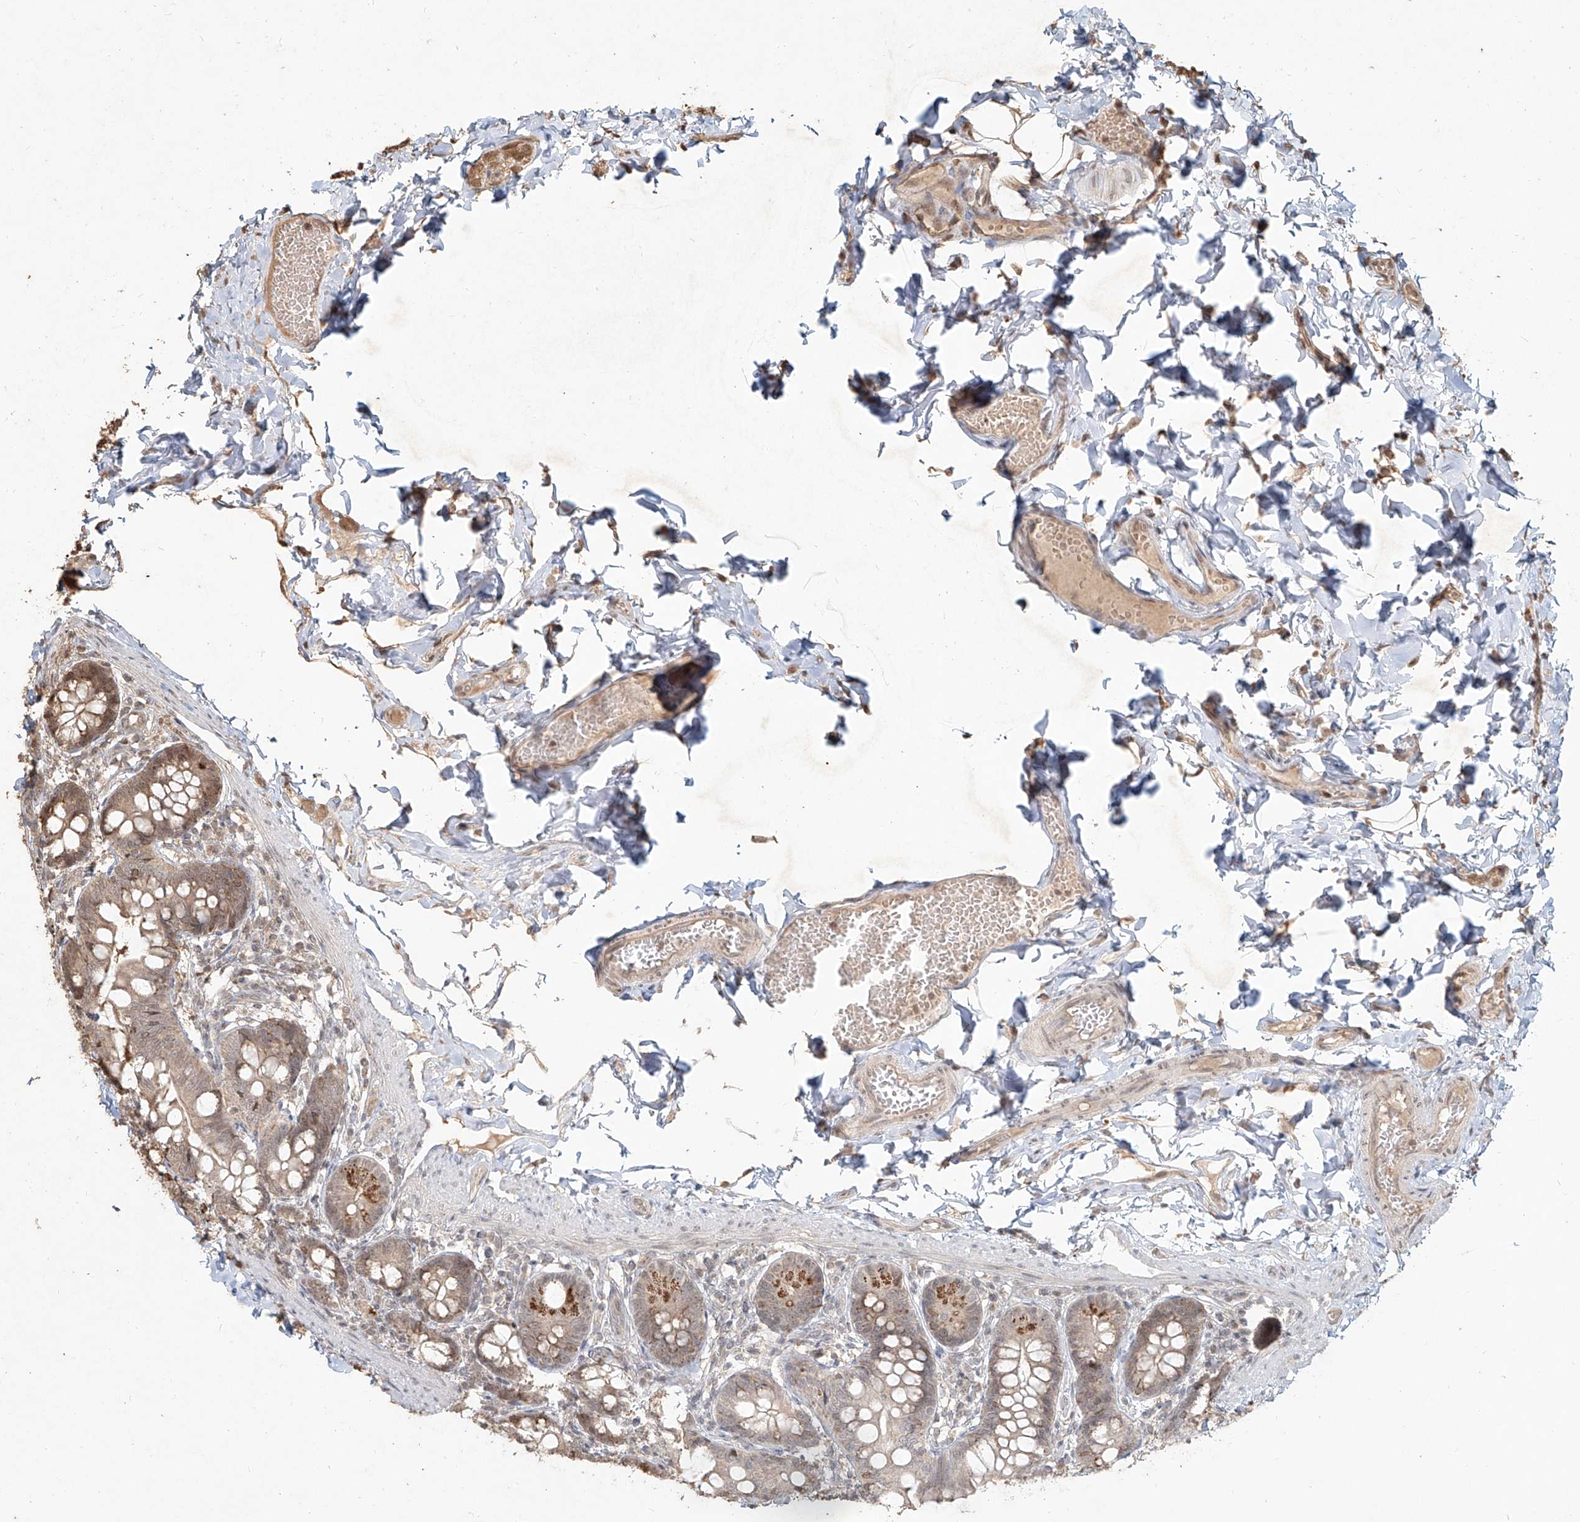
{"staining": {"intensity": "moderate", "quantity": "<25%", "location": "cytoplasmic/membranous"}, "tissue": "small intestine", "cell_type": "Glandular cells", "image_type": "normal", "snomed": [{"axis": "morphology", "description": "Normal tissue, NOS"}, {"axis": "topography", "description": "Small intestine"}], "caption": "Moderate cytoplasmic/membranous protein expression is present in approximately <25% of glandular cells in small intestine. (Brightfield microscopy of DAB IHC at high magnification).", "gene": "UBE2K", "patient": {"sex": "male", "age": 7}}